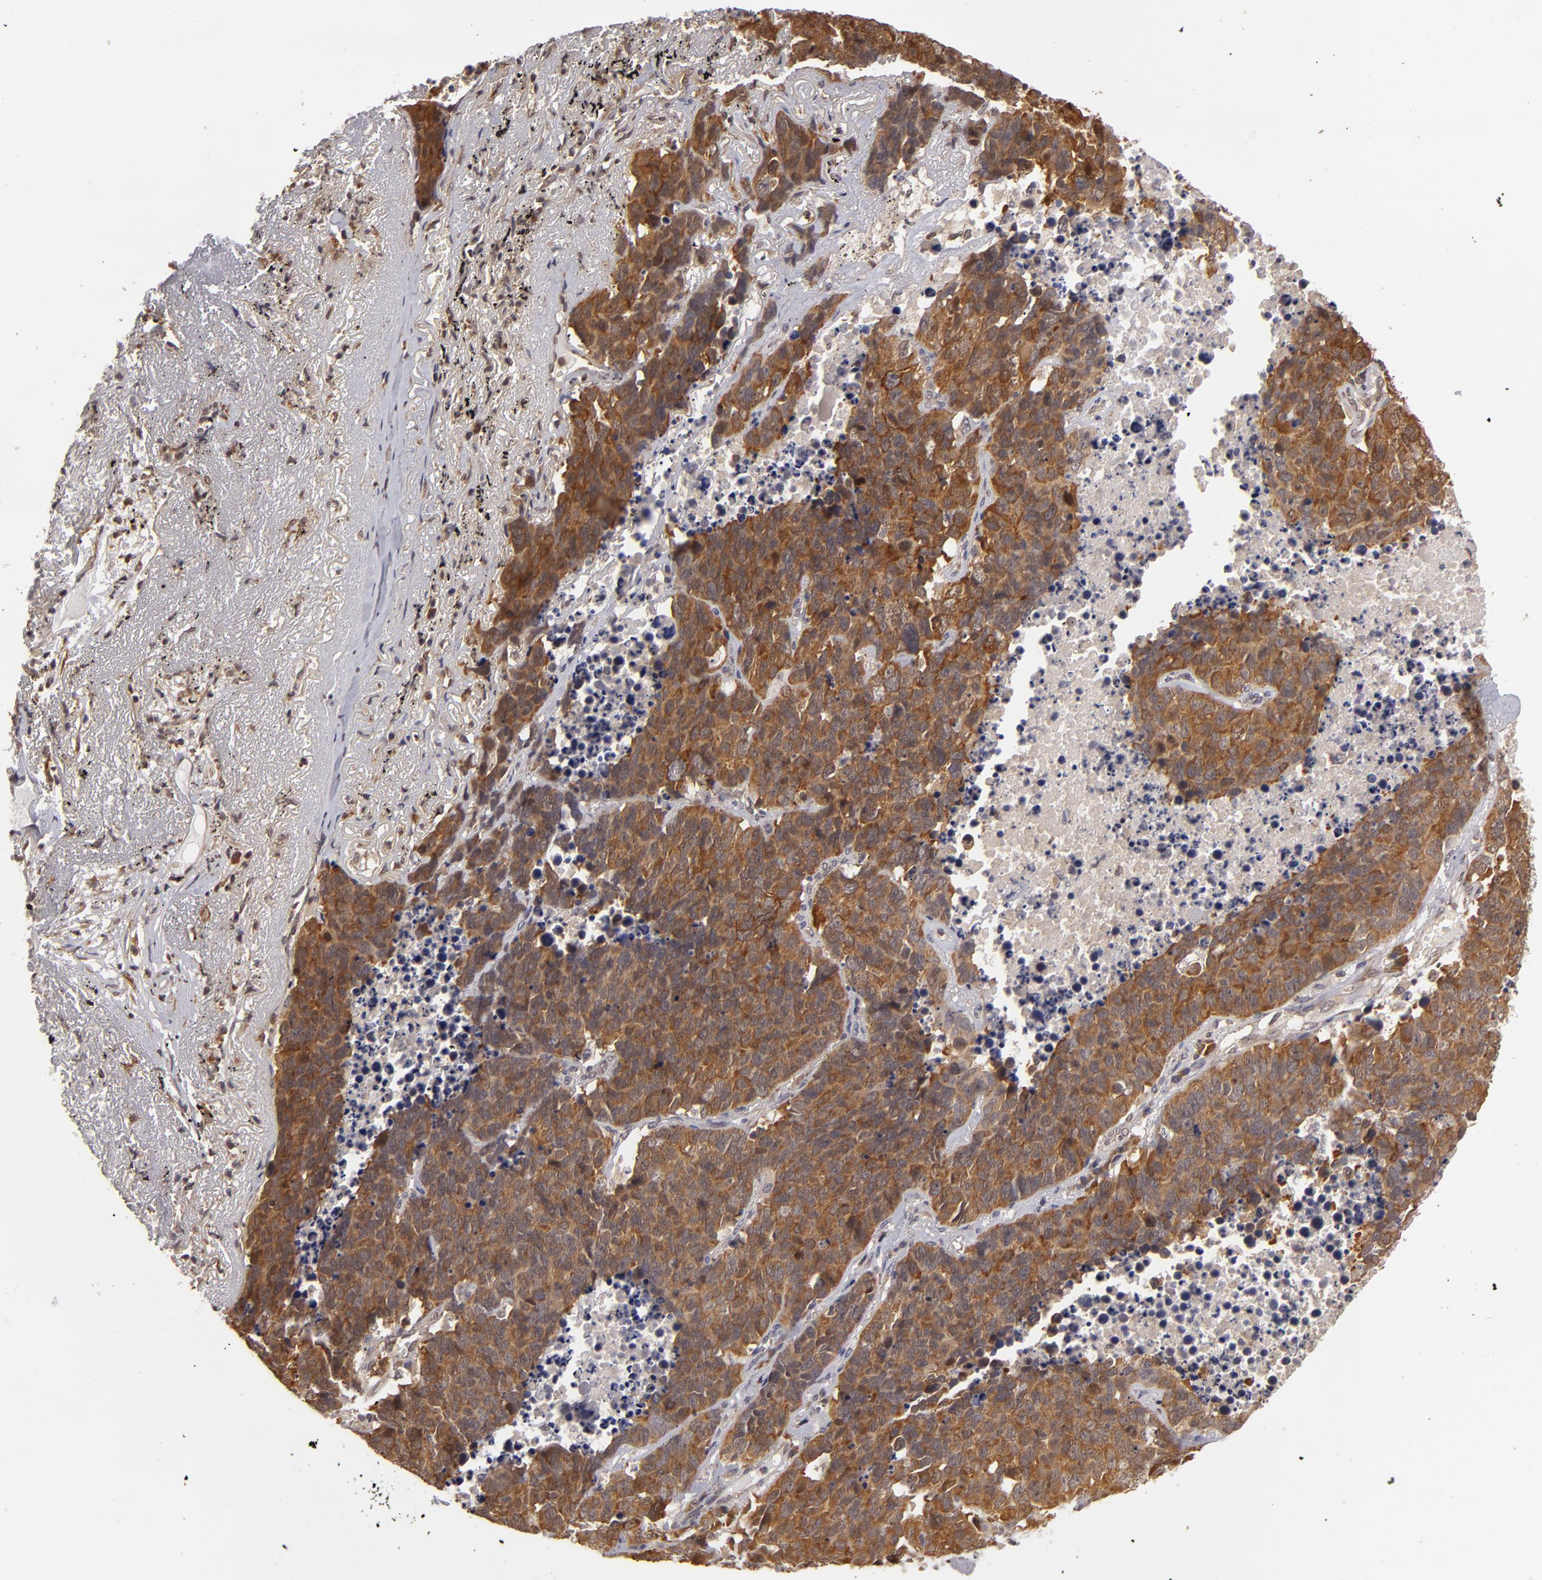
{"staining": {"intensity": "strong", "quantity": ">75%", "location": "cytoplasmic/membranous"}, "tissue": "lung cancer", "cell_type": "Tumor cells", "image_type": "cancer", "snomed": [{"axis": "morphology", "description": "Carcinoid, malignant, NOS"}, {"axis": "topography", "description": "Lung"}], "caption": "Tumor cells exhibit high levels of strong cytoplasmic/membranous staining in about >75% of cells in human malignant carcinoid (lung).", "gene": "MAPK3", "patient": {"sex": "male", "age": 60}}